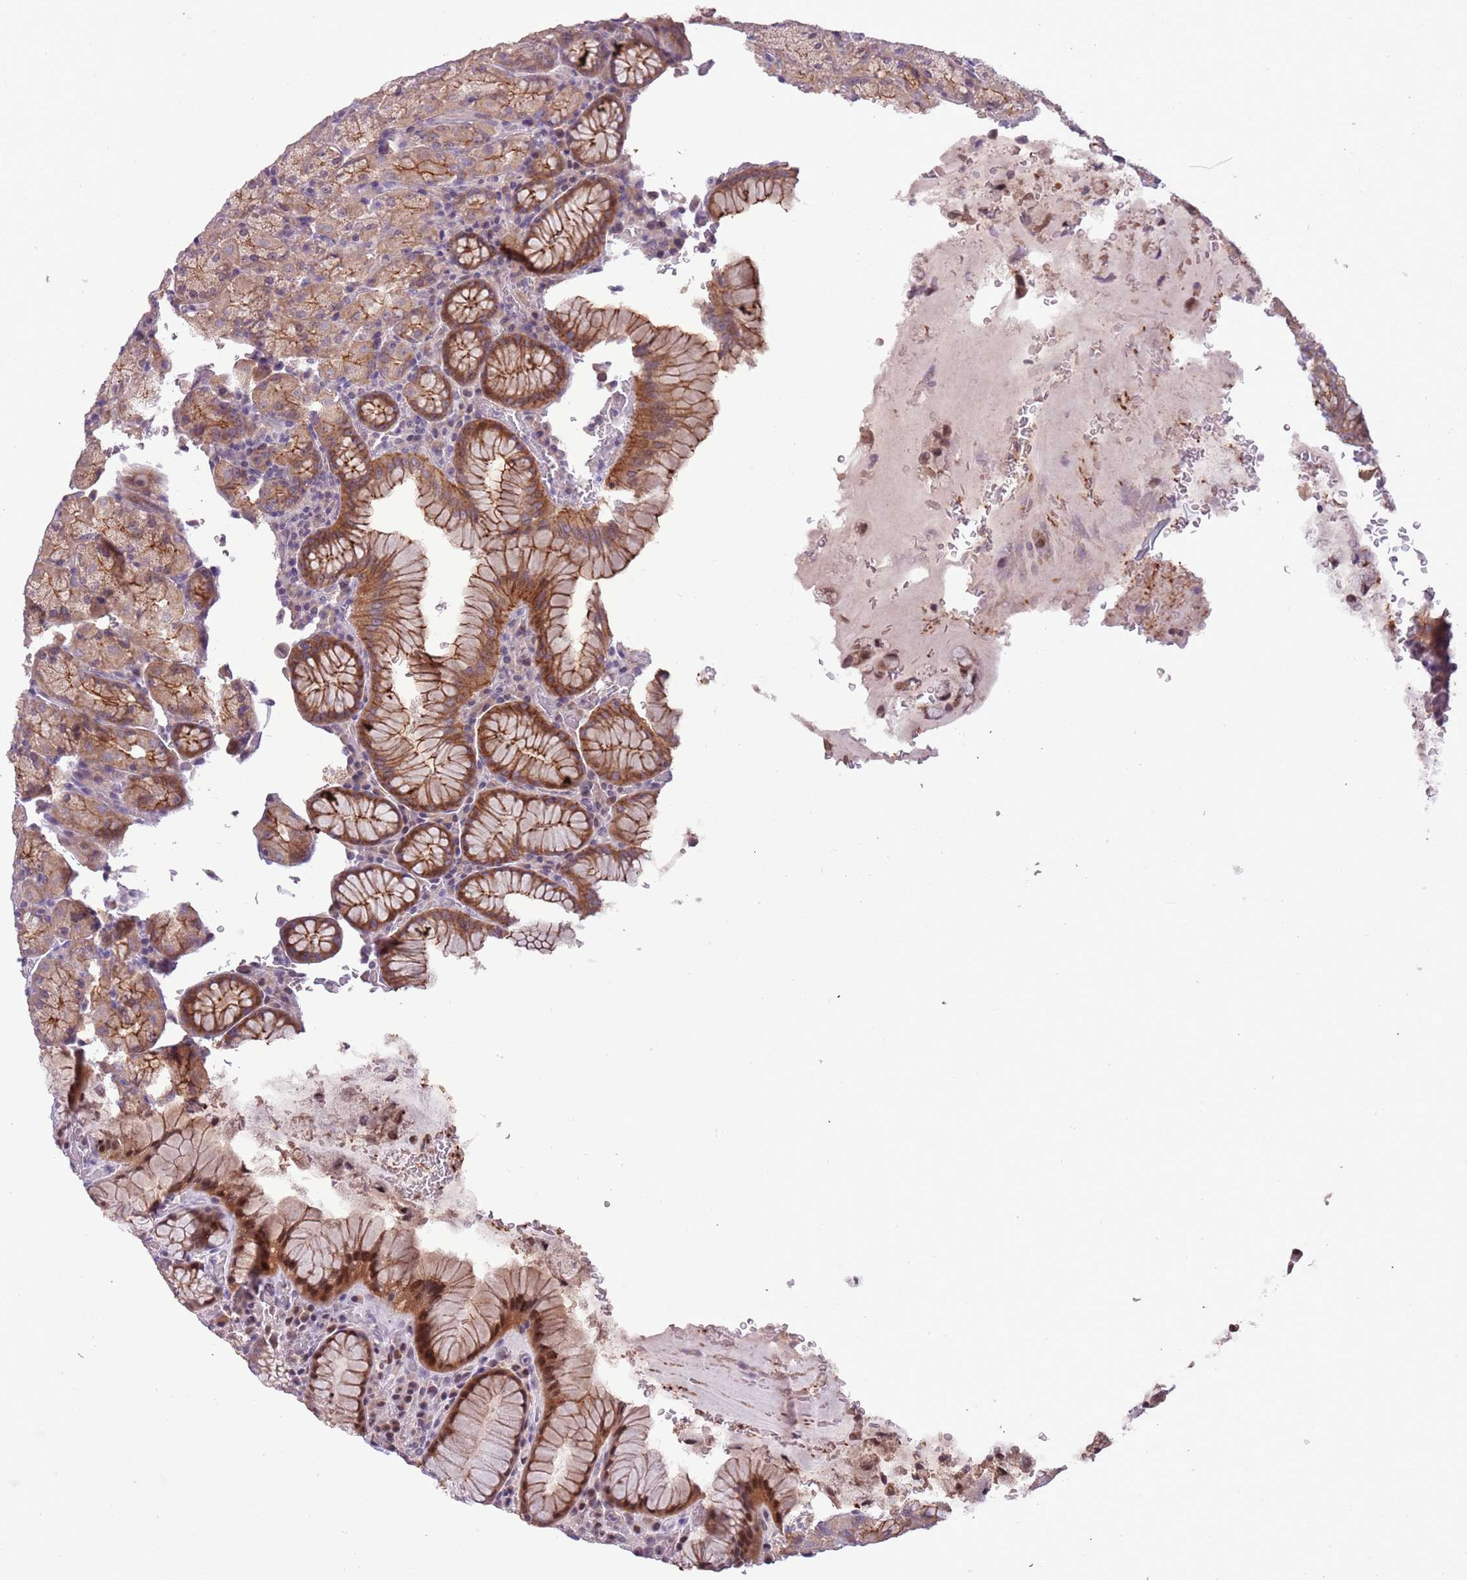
{"staining": {"intensity": "strong", "quantity": ">75%", "location": "cytoplasmic/membranous,nuclear"}, "tissue": "stomach", "cell_type": "Glandular cells", "image_type": "normal", "snomed": [{"axis": "morphology", "description": "Normal tissue, NOS"}, {"axis": "topography", "description": "Stomach, upper"}, {"axis": "topography", "description": "Stomach, lower"}], "caption": "Stomach stained for a protein shows strong cytoplasmic/membranous,nuclear positivity in glandular cells. (DAB (3,3'-diaminobenzidine) = brown stain, brightfield microscopy at high magnification).", "gene": "SHROOM3", "patient": {"sex": "male", "age": 80}}